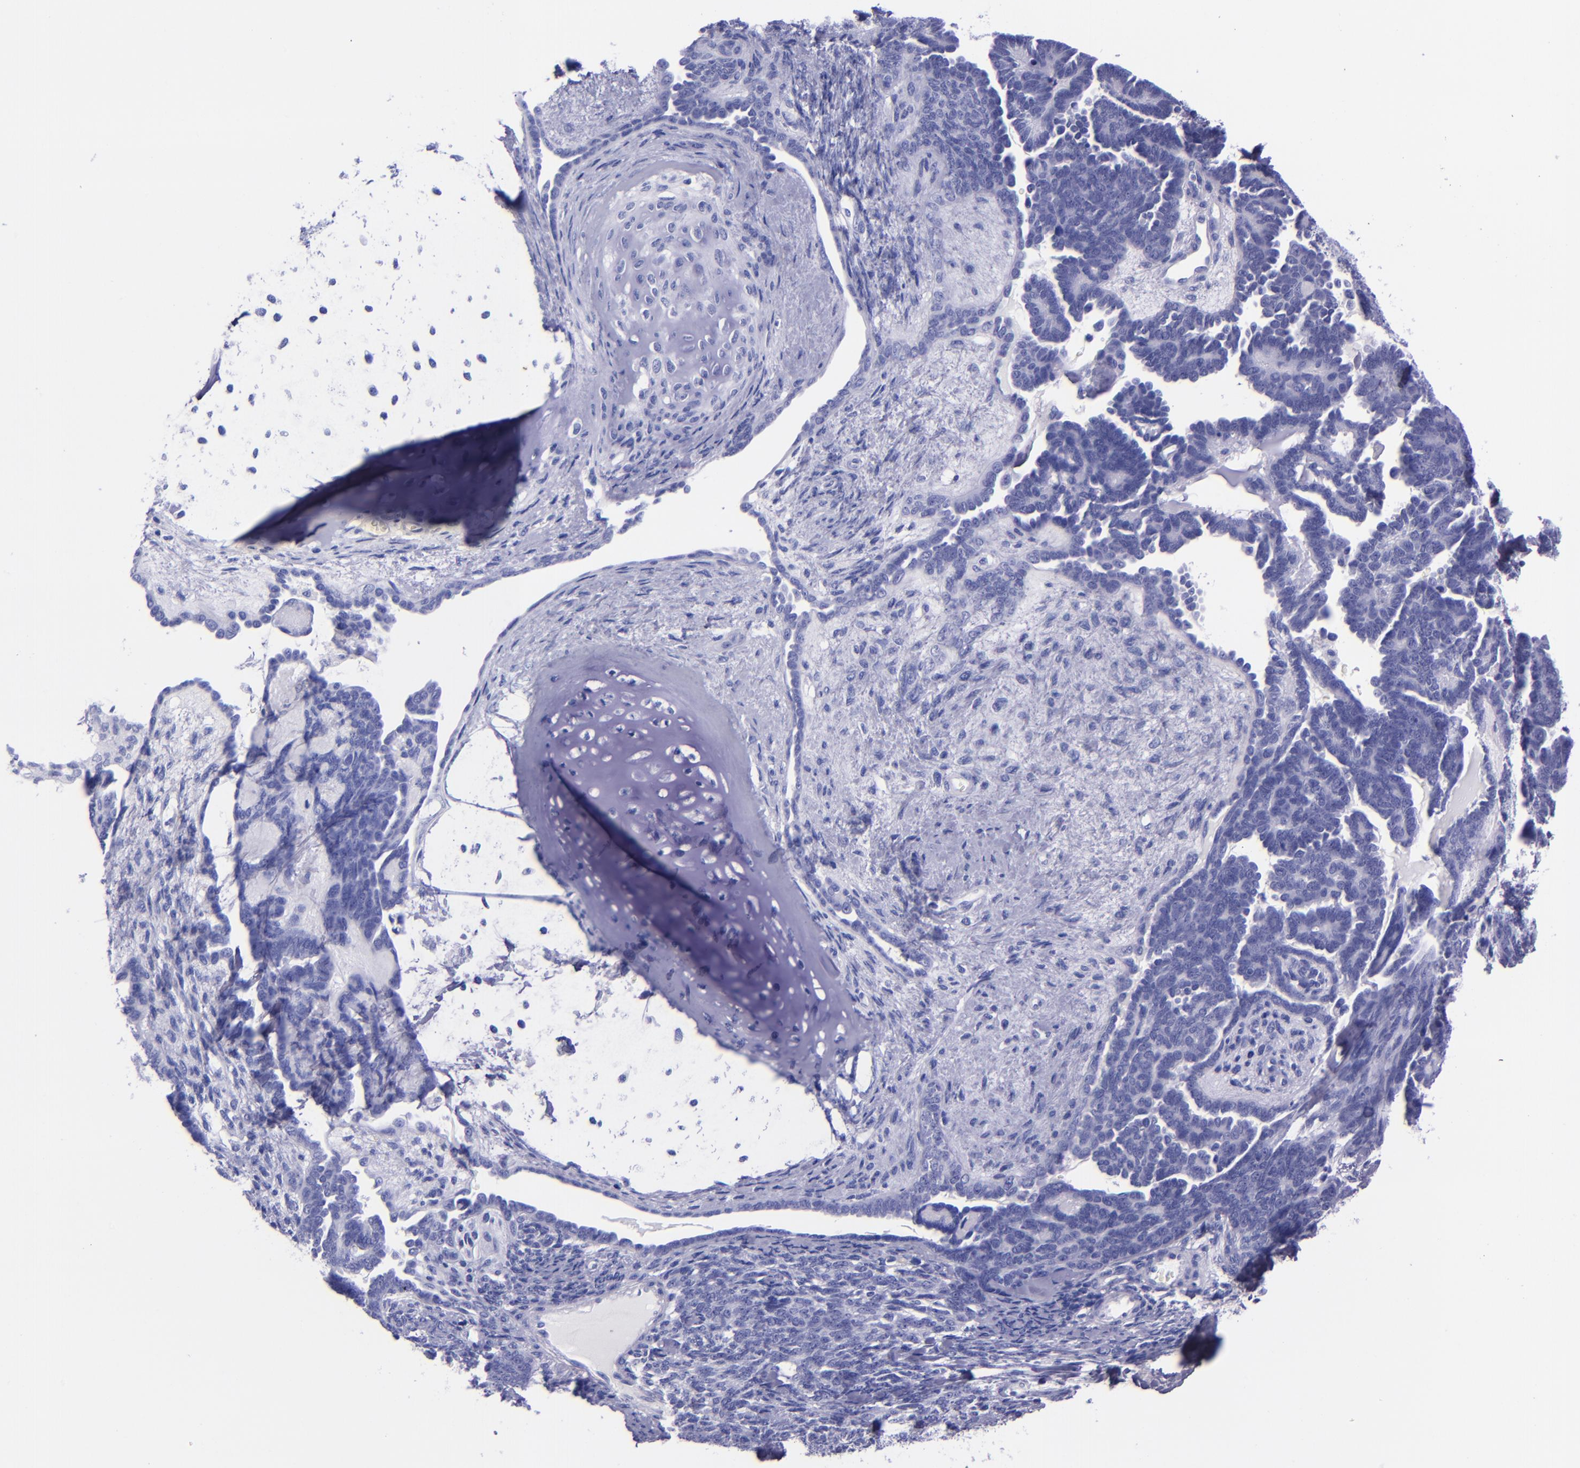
{"staining": {"intensity": "negative", "quantity": "none", "location": "none"}, "tissue": "endometrial cancer", "cell_type": "Tumor cells", "image_type": "cancer", "snomed": [{"axis": "morphology", "description": "Neoplasm, malignant, NOS"}, {"axis": "topography", "description": "Endometrium"}], "caption": "Endometrial neoplasm (malignant) was stained to show a protein in brown. There is no significant positivity in tumor cells.", "gene": "MBP", "patient": {"sex": "female", "age": 74}}